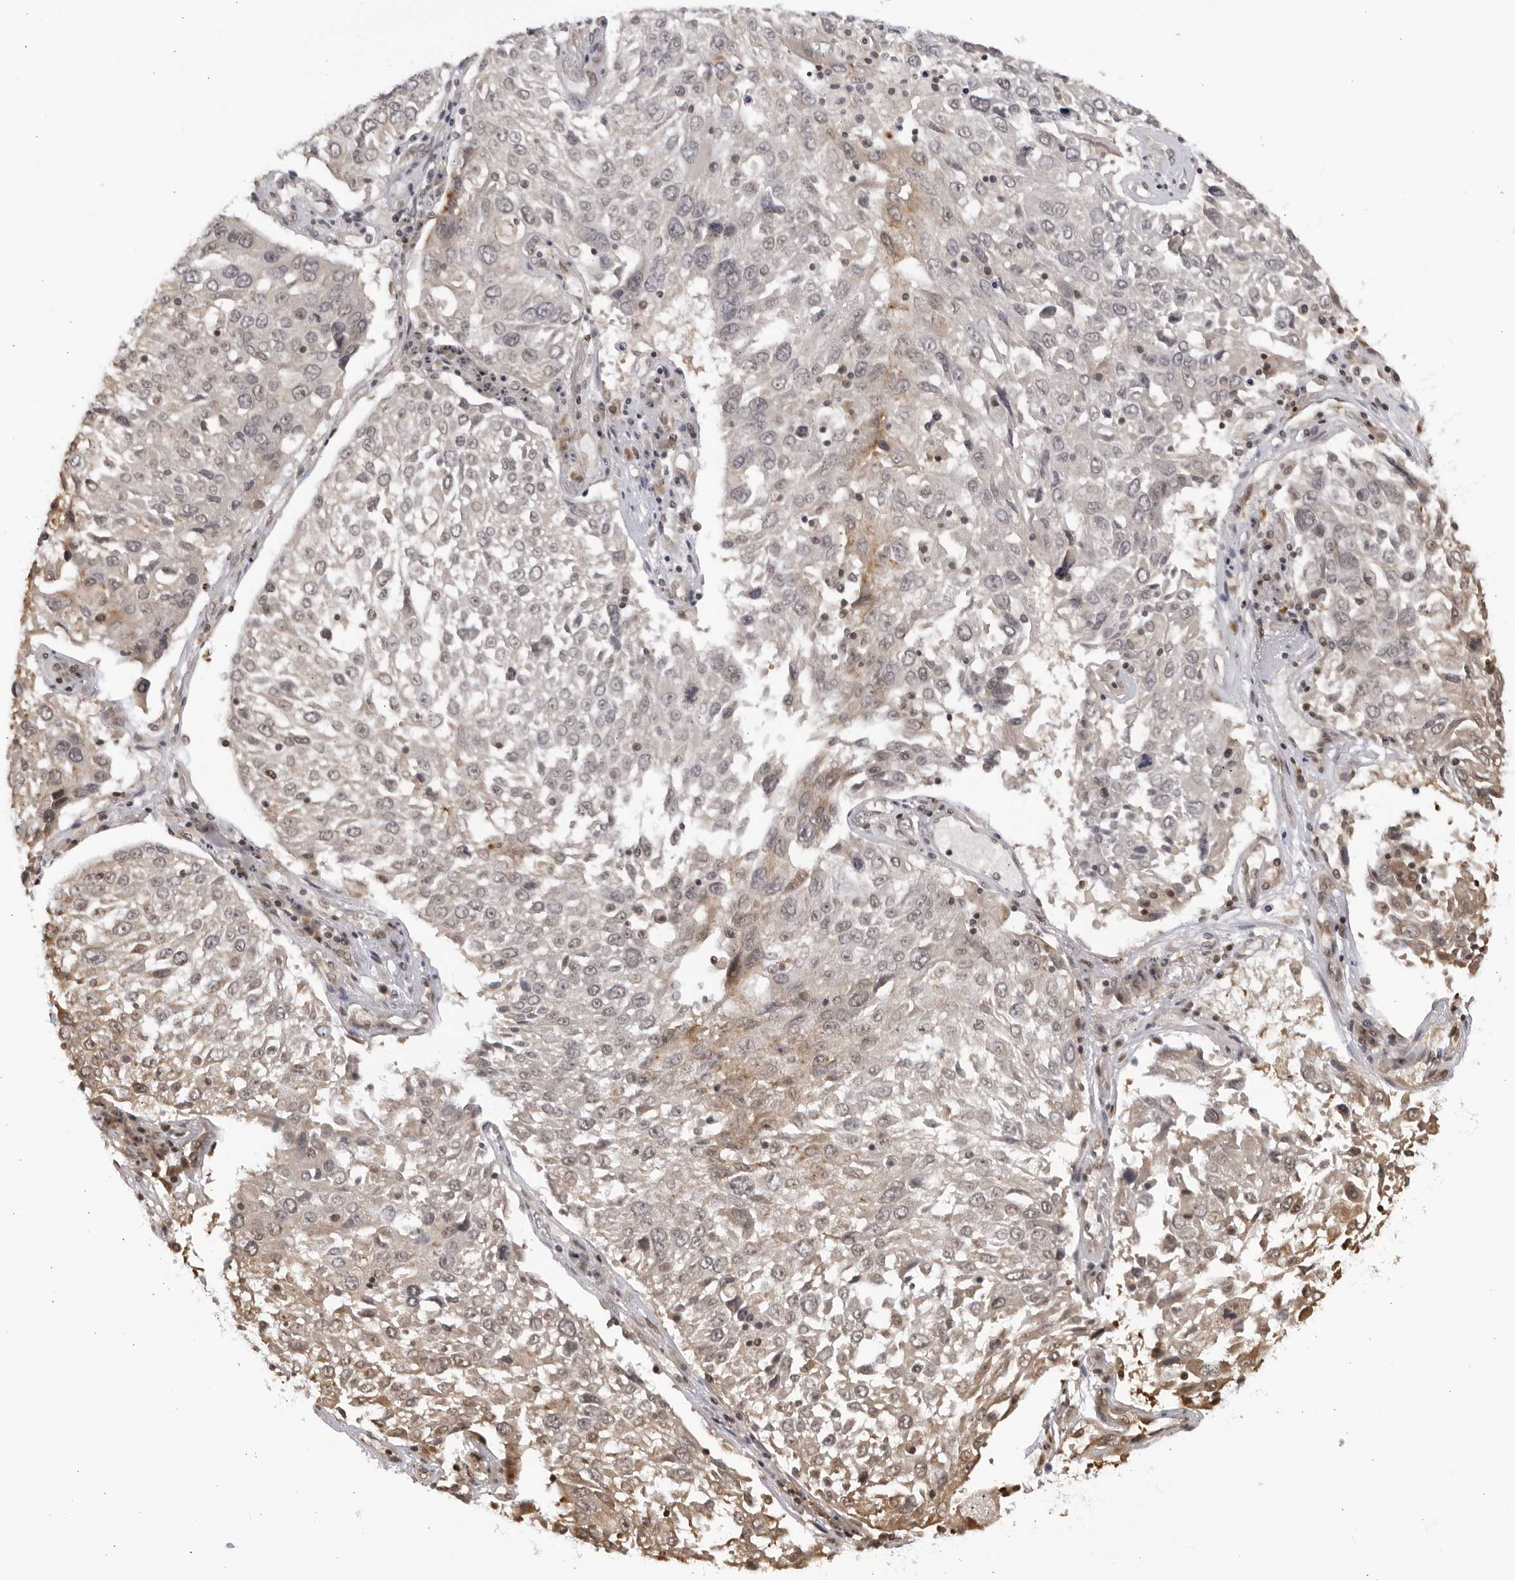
{"staining": {"intensity": "weak", "quantity": "<25%", "location": "nuclear"}, "tissue": "lung cancer", "cell_type": "Tumor cells", "image_type": "cancer", "snomed": [{"axis": "morphology", "description": "Squamous cell carcinoma, NOS"}, {"axis": "topography", "description": "Lung"}], "caption": "High magnification brightfield microscopy of lung squamous cell carcinoma stained with DAB (brown) and counterstained with hematoxylin (blue): tumor cells show no significant positivity.", "gene": "RASGEF1C", "patient": {"sex": "male", "age": 65}}